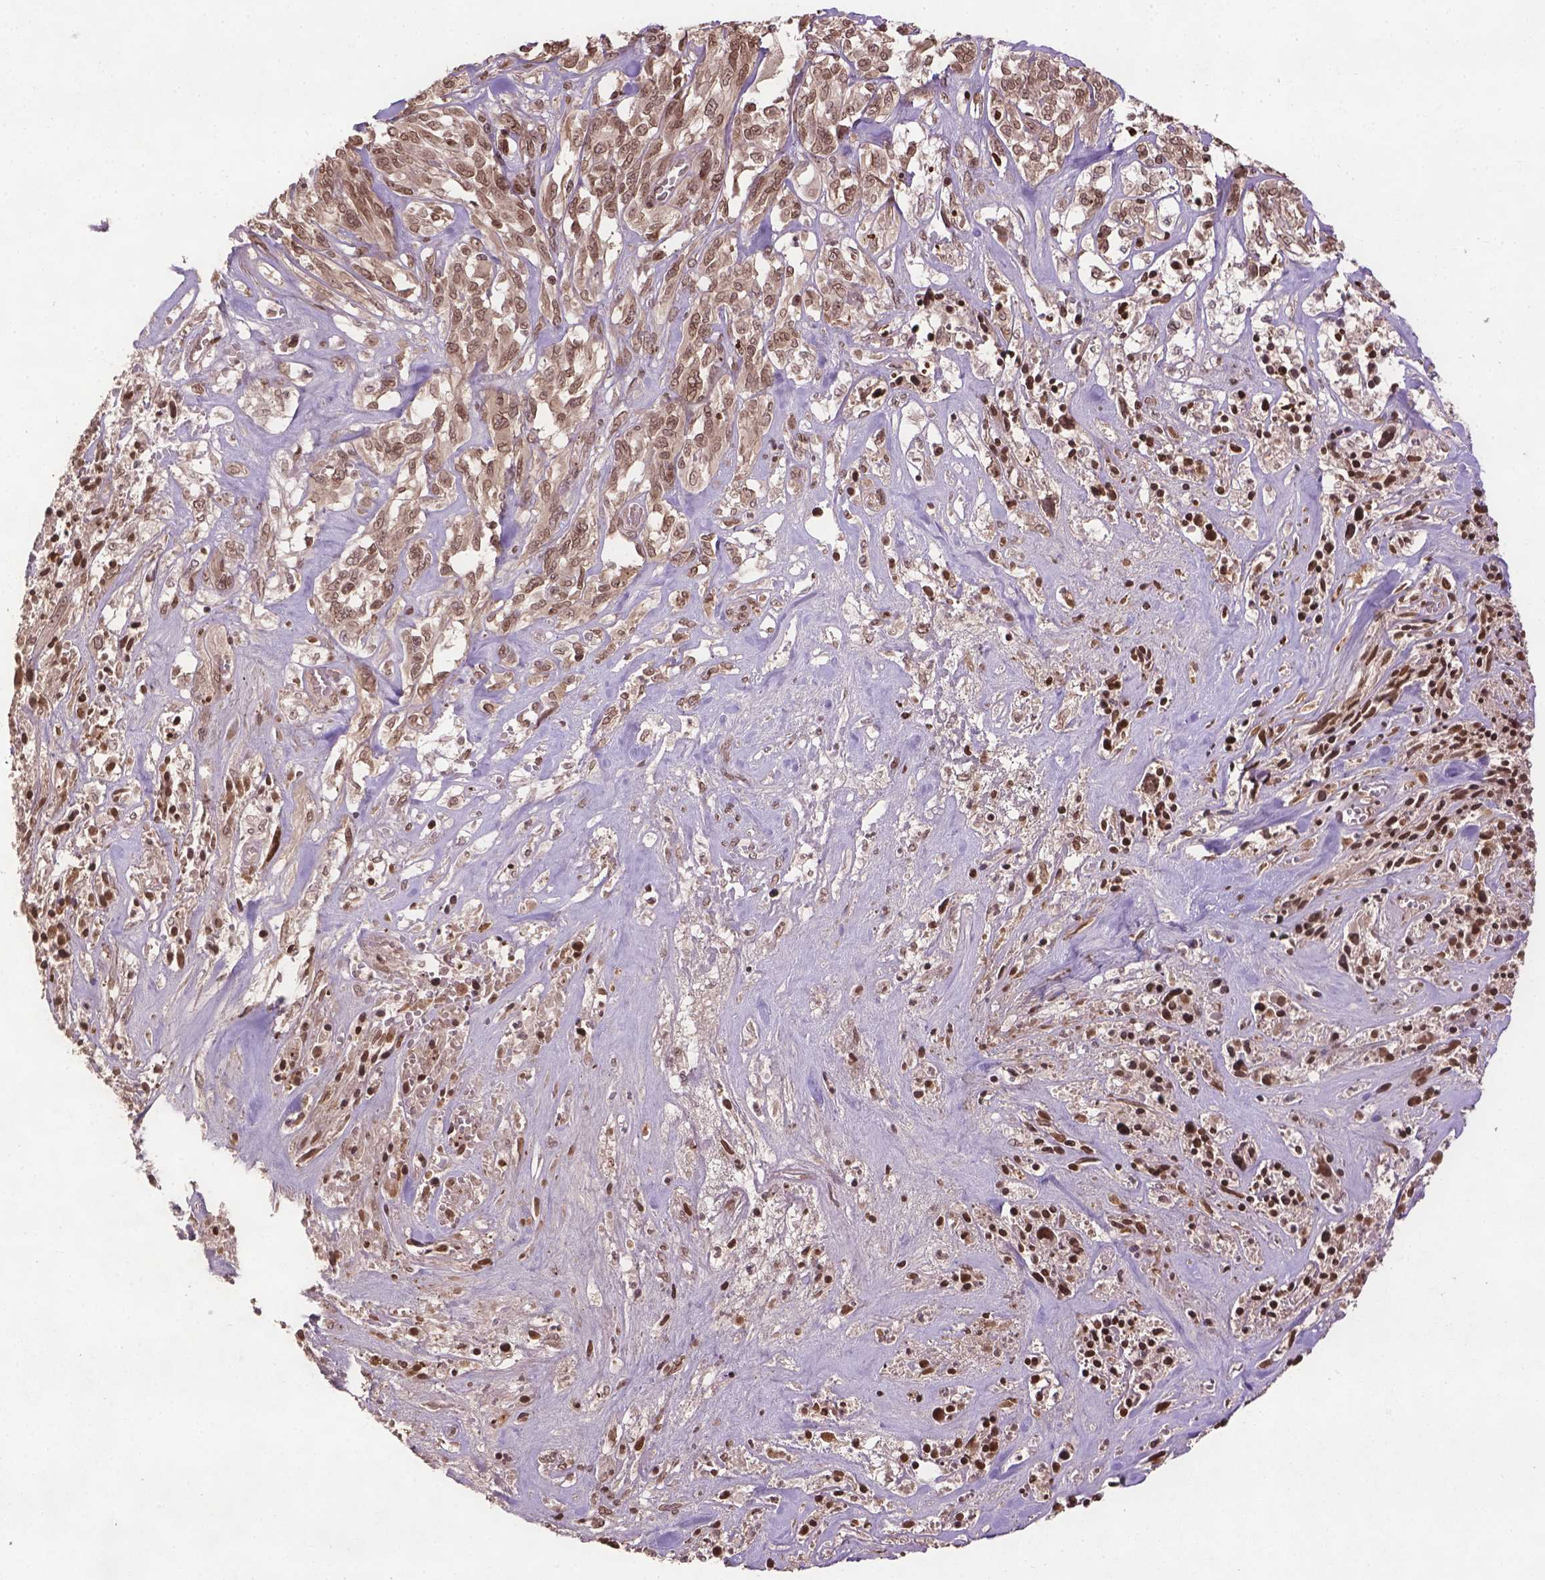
{"staining": {"intensity": "moderate", "quantity": ">75%", "location": "nuclear"}, "tissue": "melanoma", "cell_type": "Tumor cells", "image_type": "cancer", "snomed": [{"axis": "morphology", "description": "Malignant melanoma, NOS"}, {"axis": "topography", "description": "Skin"}], "caption": "Tumor cells display moderate nuclear expression in about >75% of cells in melanoma. Using DAB (brown) and hematoxylin (blue) stains, captured at high magnification using brightfield microscopy.", "gene": "BANF1", "patient": {"sex": "female", "age": 91}}